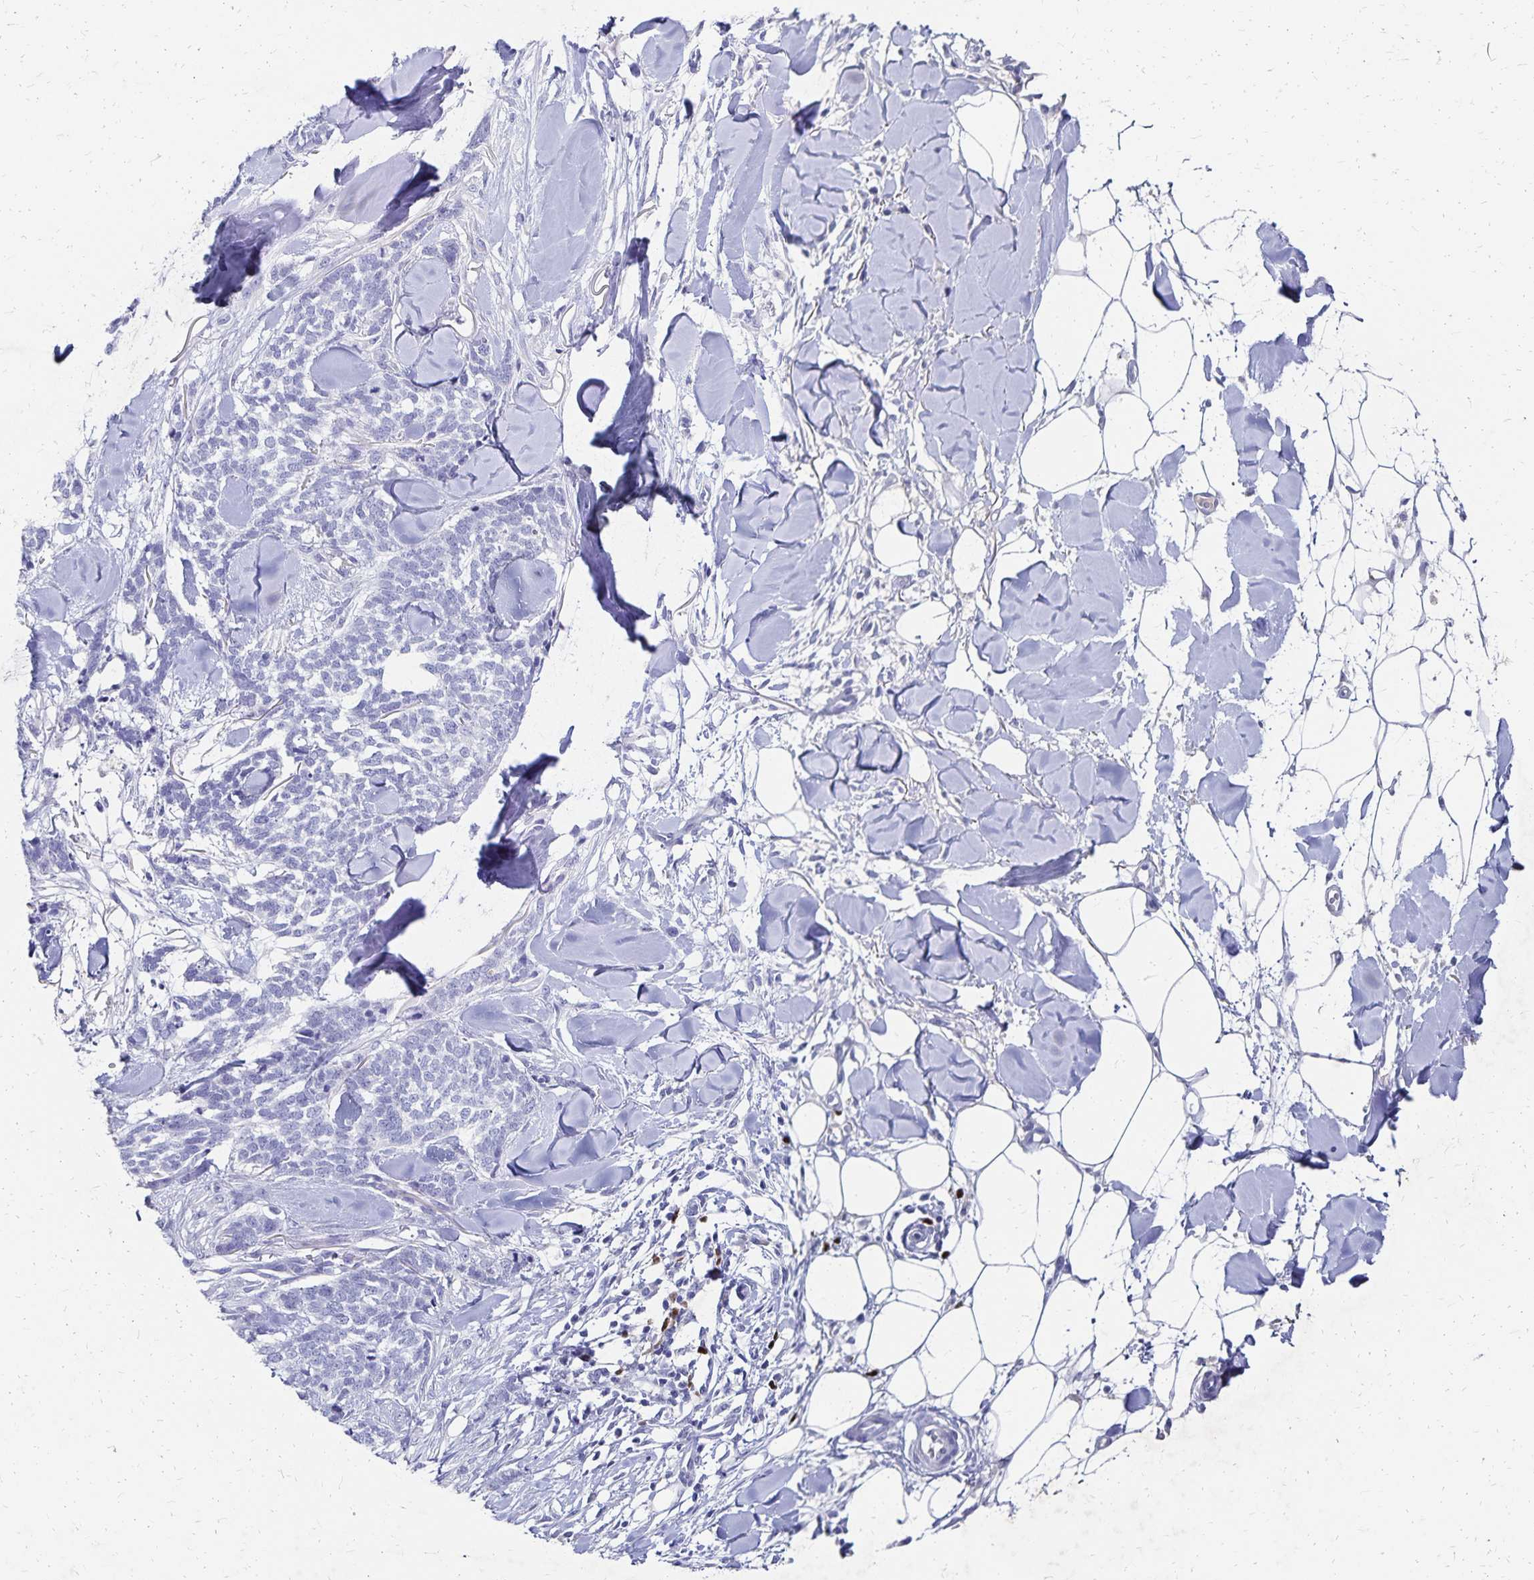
{"staining": {"intensity": "negative", "quantity": "none", "location": "none"}, "tissue": "skin cancer", "cell_type": "Tumor cells", "image_type": "cancer", "snomed": [{"axis": "morphology", "description": "Basal cell carcinoma"}, {"axis": "topography", "description": "Skin"}], "caption": "Tumor cells show no significant protein expression in skin cancer.", "gene": "PAX5", "patient": {"sex": "female", "age": 59}}